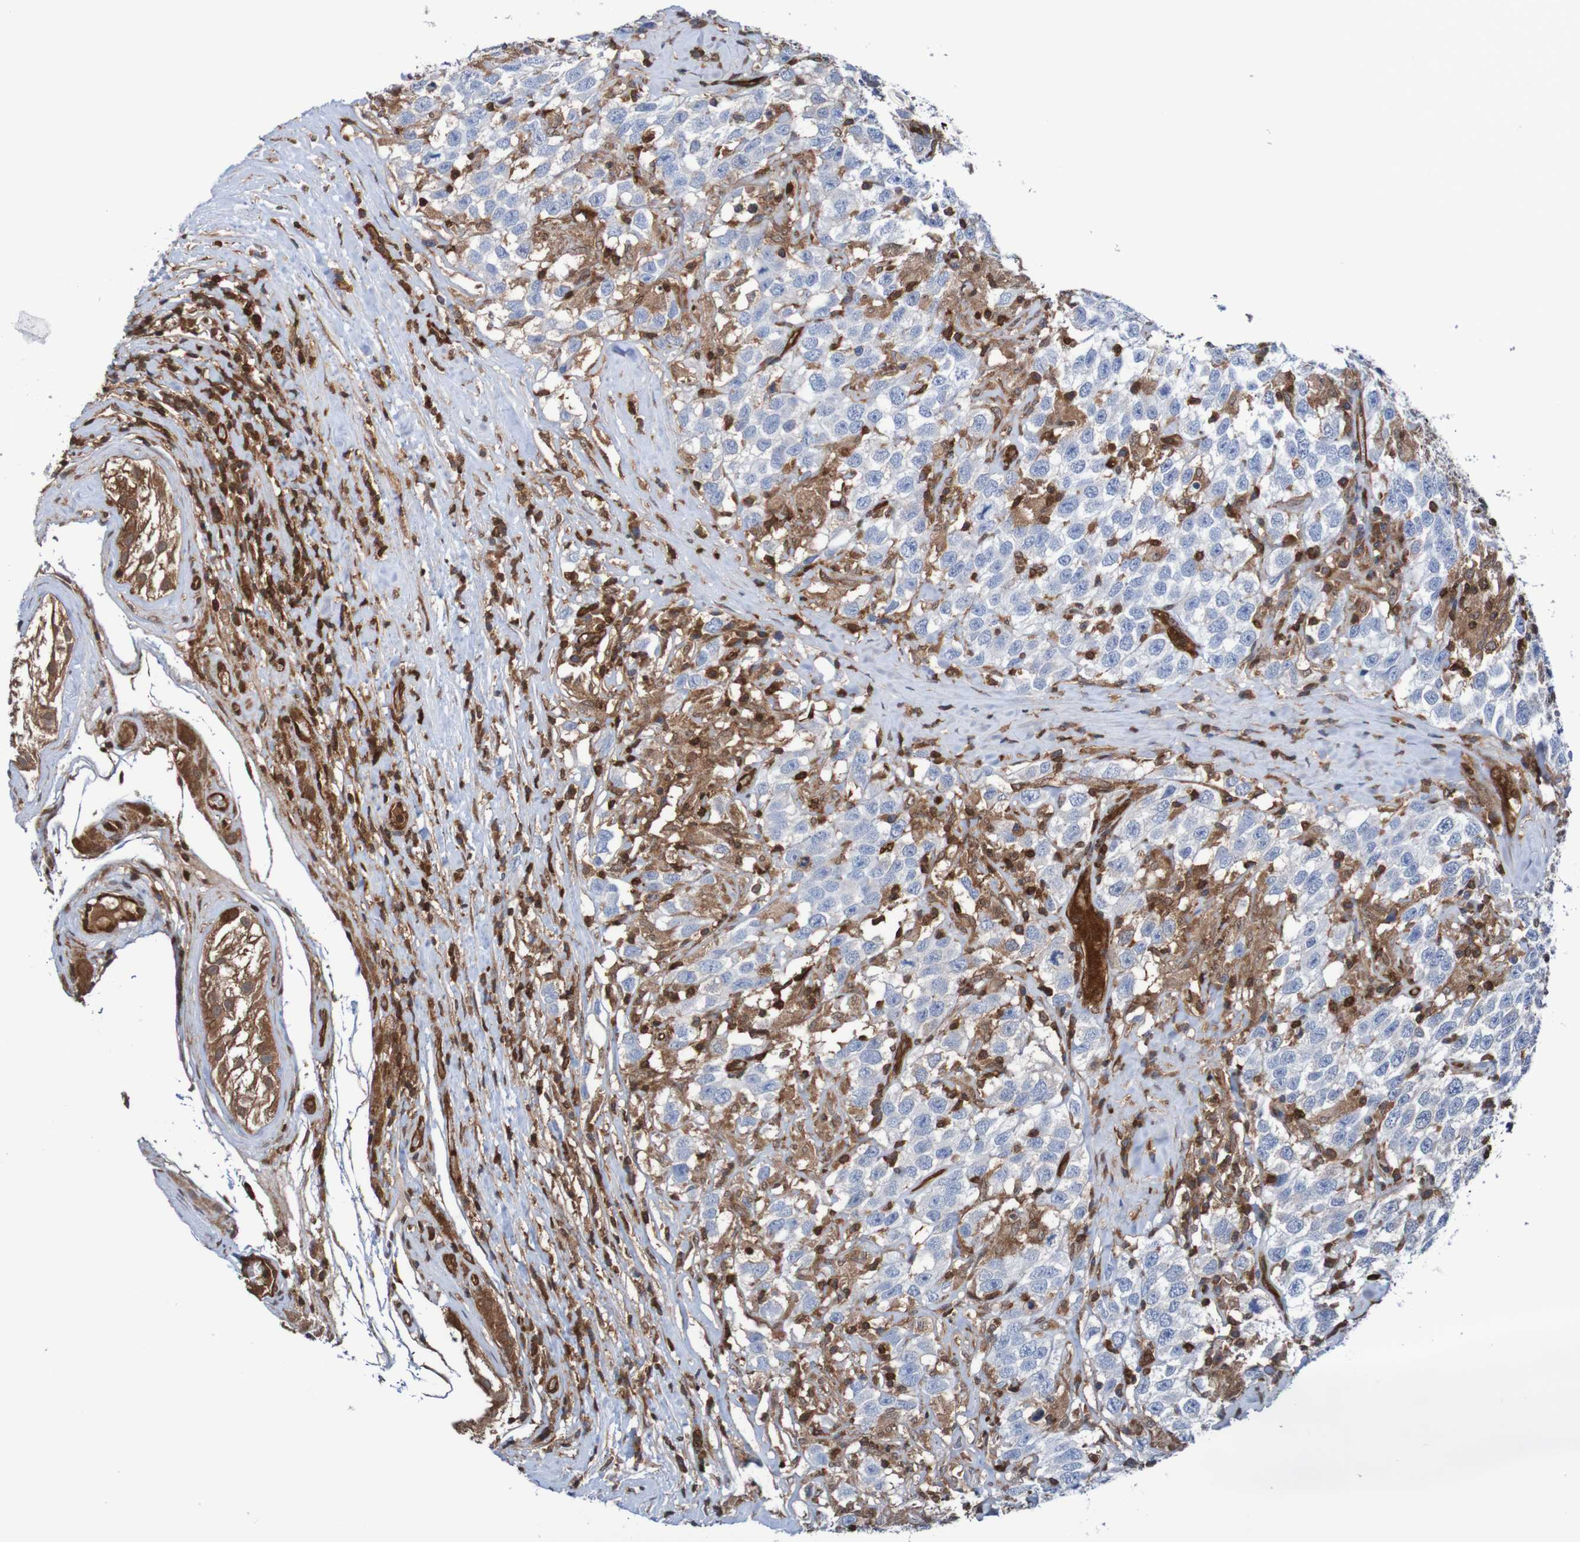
{"staining": {"intensity": "negative", "quantity": "none", "location": "none"}, "tissue": "testis cancer", "cell_type": "Tumor cells", "image_type": "cancer", "snomed": [{"axis": "morphology", "description": "Seminoma, NOS"}, {"axis": "topography", "description": "Testis"}], "caption": "Human testis seminoma stained for a protein using IHC demonstrates no staining in tumor cells.", "gene": "RIGI", "patient": {"sex": "male", "age": 41}}